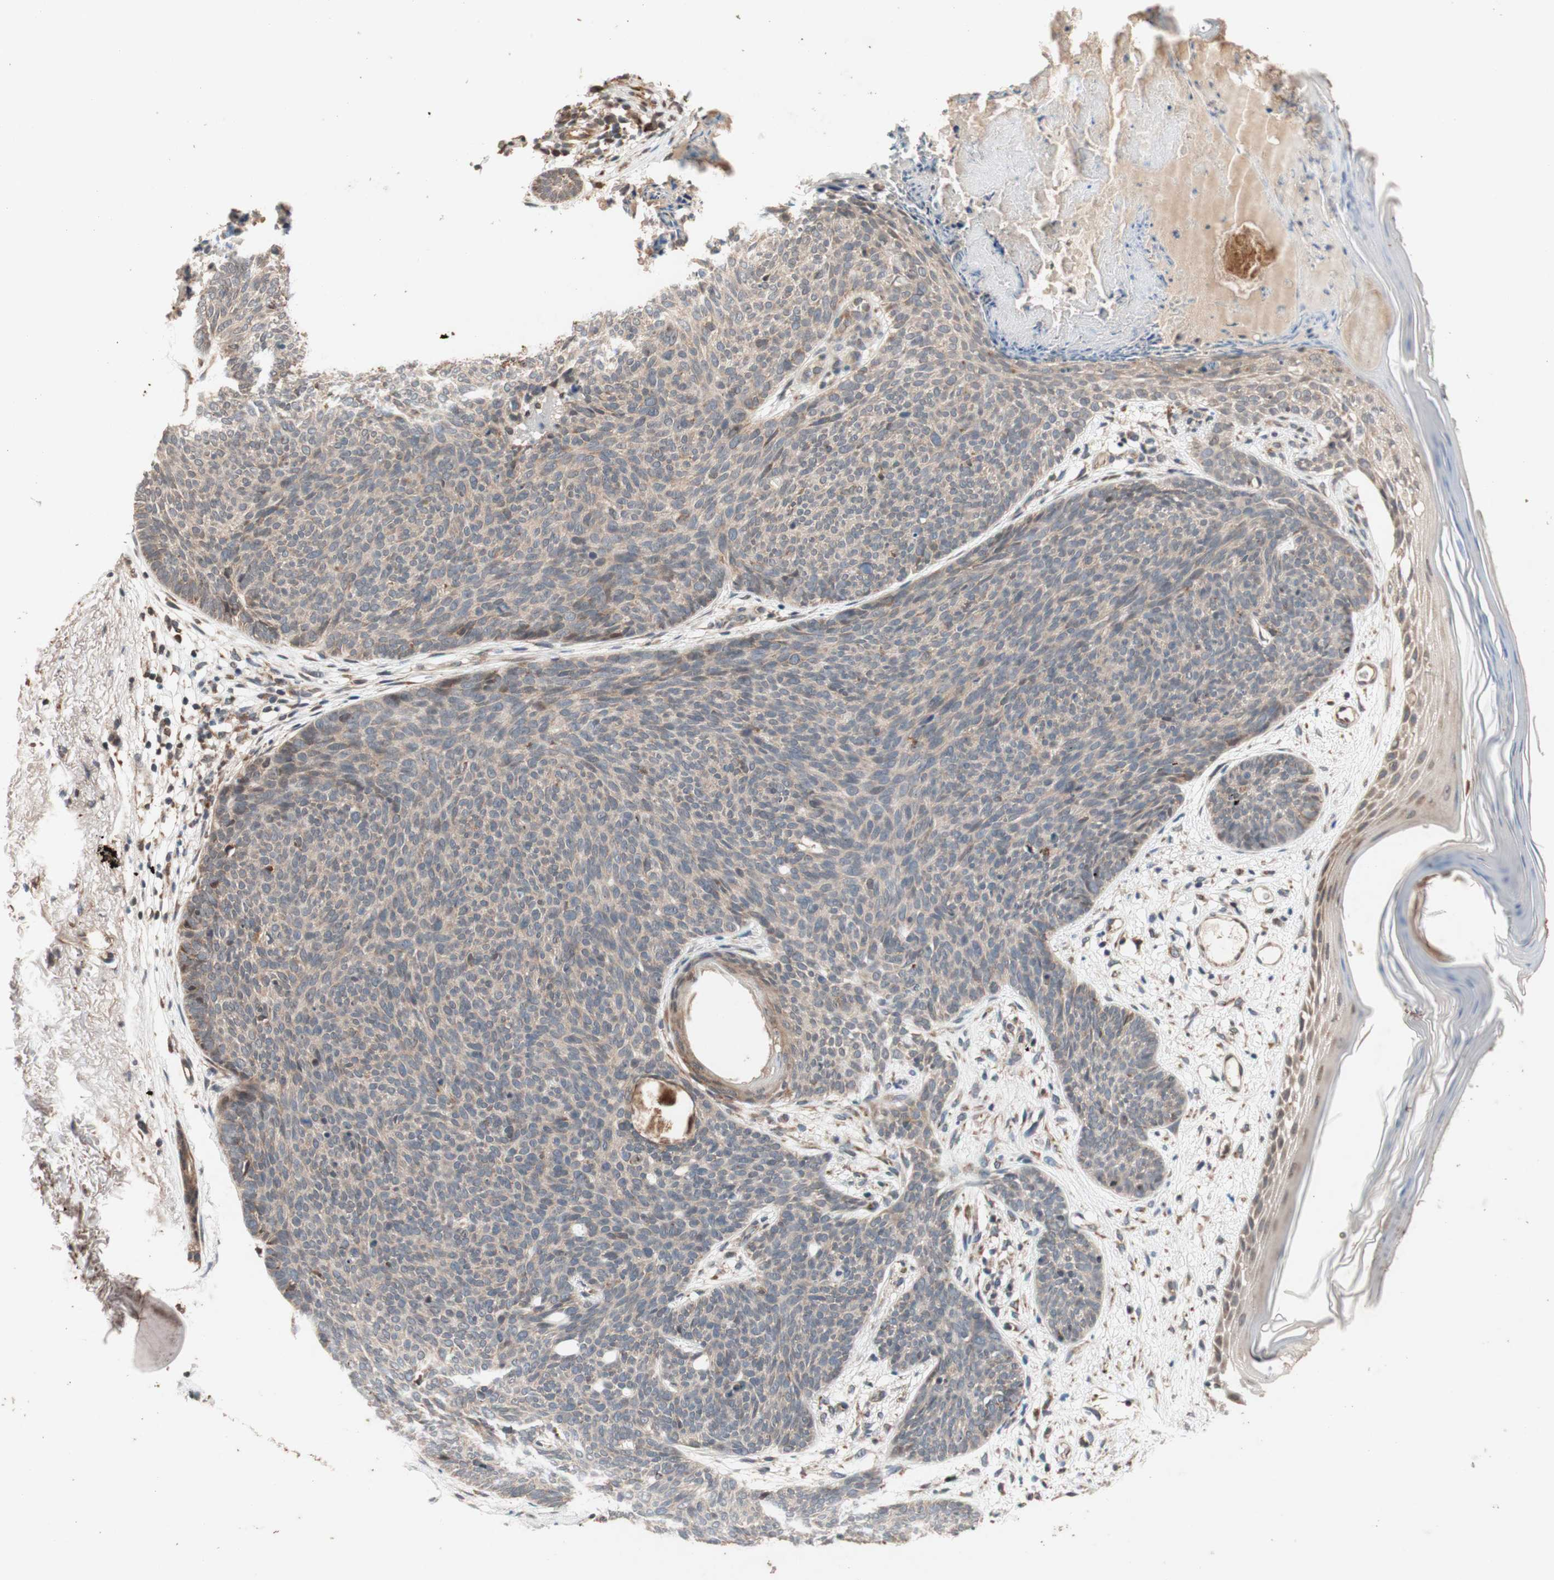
{"staining": {"intensity": "weak", "quantity": ">75%", "location": "cytoplasmic/membranous"}, "tissue": "skin cancer", "cell_type": "Tumor cells", "image_type": "cancer", "snomed": [{"axis": "morphology", "description": "Normal tissue, NOS"}, {"axis": "morphology", "description": "Basal cell carcinoma"}, {"axis": "topography", "description": "Skin"}], "caption": "This photomicrograph demonstrates skin basal cell carcinoma stained with immunohistochemistry (IHC) to label a protein in brown. The cytoplasmic/membranous of tumor cells show weak positivity for the protein. Nuclei are counter-stained blue.", "gene": "DDOST", "patient": {"sex": "female", "age": 70}}